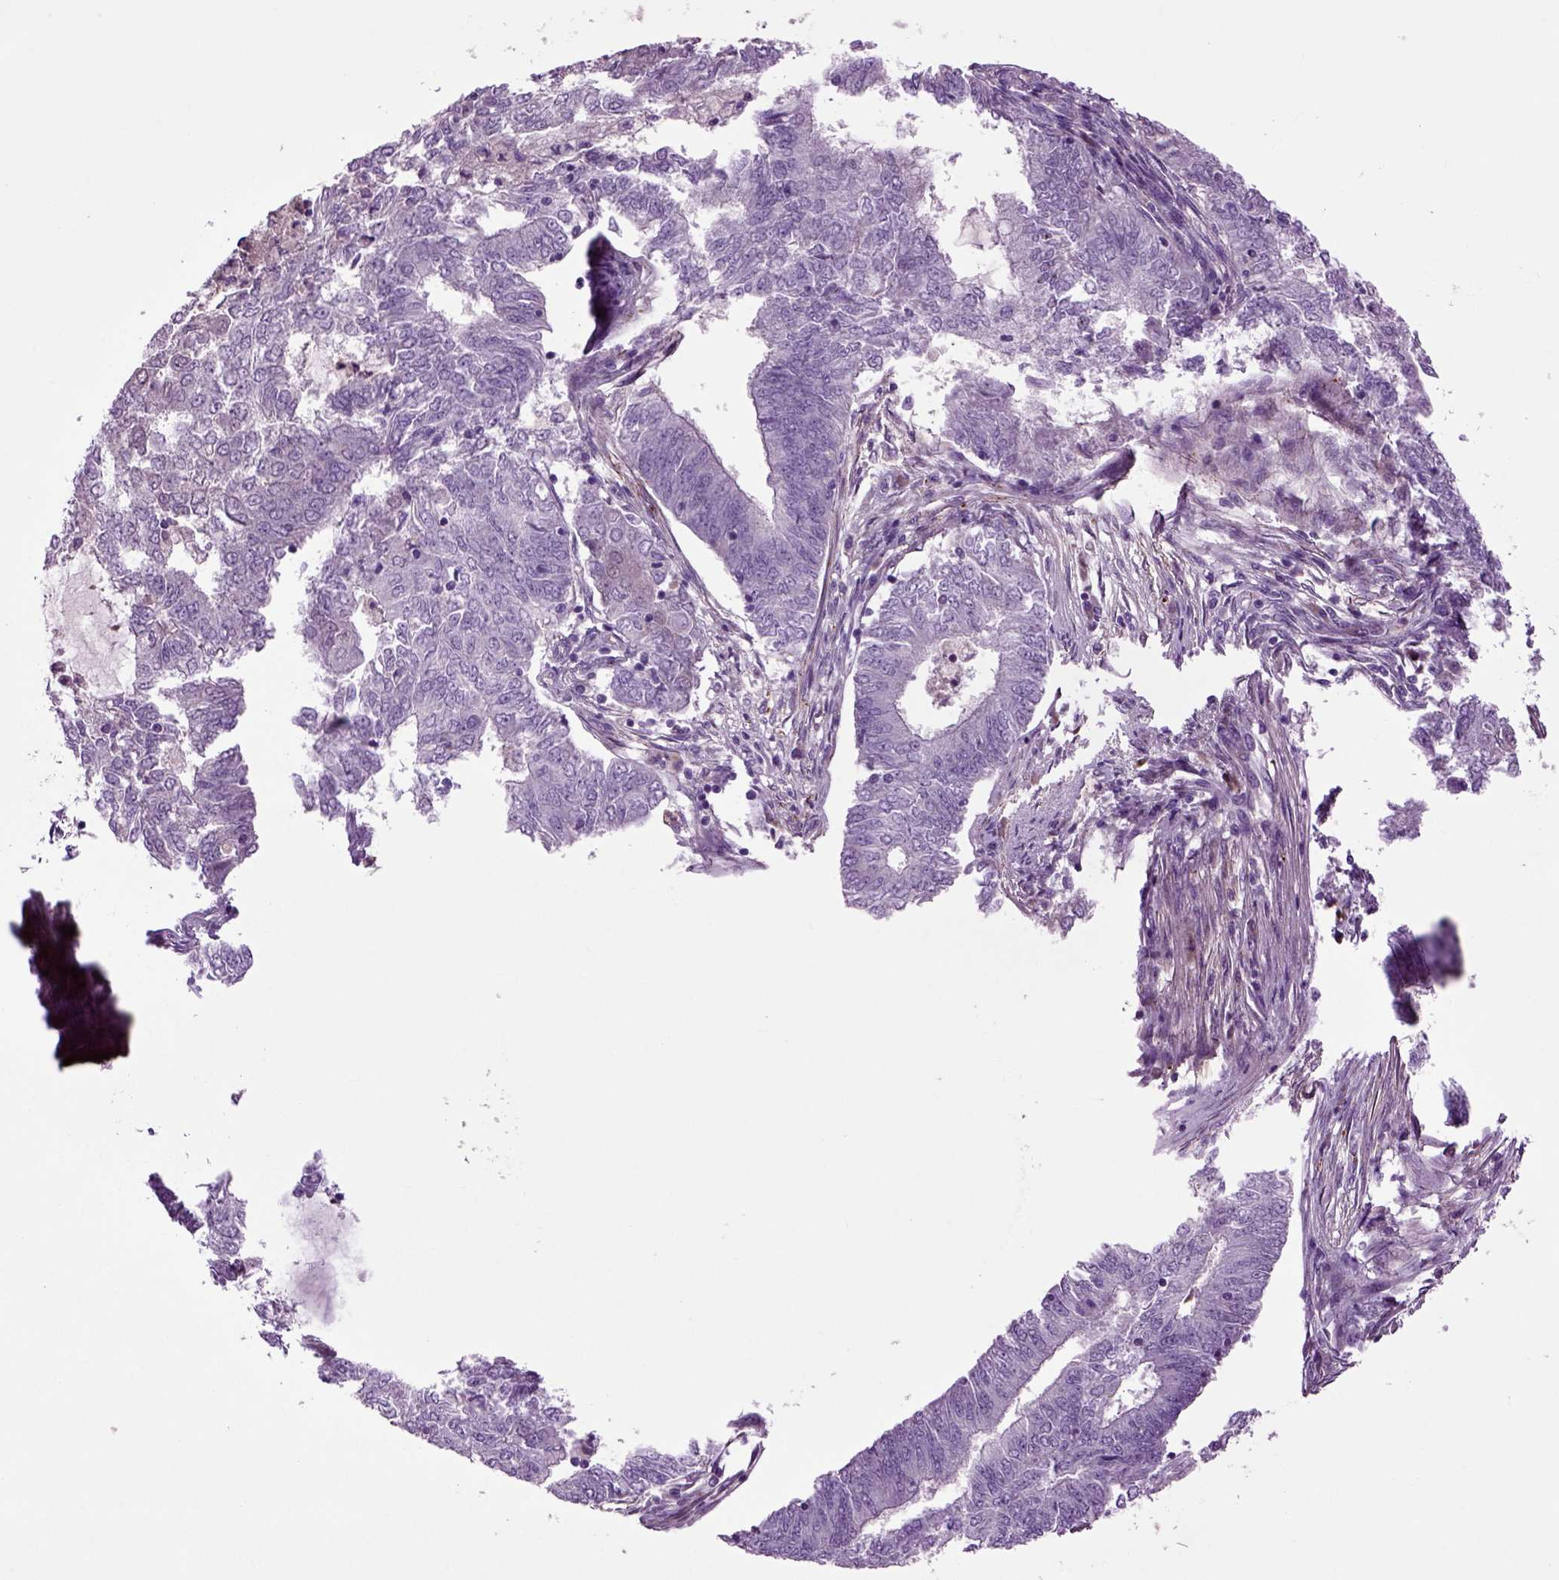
{"staining": {"intensity": "negative", "quantity": "none", "location": "none"}, "tissue": "endometrial cancer", "cell_type": "Tumor cells", "image_type": "cancer", "snomed": [{"axis": "morphology", "description": "Adenocarcinoma, NOS"}, {"axis": "topography", "description": "Endometrium"}], "caption": "Tumor cells are negative for brown protein staining in endometrial cancer. (DAB (3,3'-diaminobenzidine) IHC visualized using brightfield microscopy, high magnification).", "gene": "SPON1", "patient": {"sex": "female", "age": 62}}